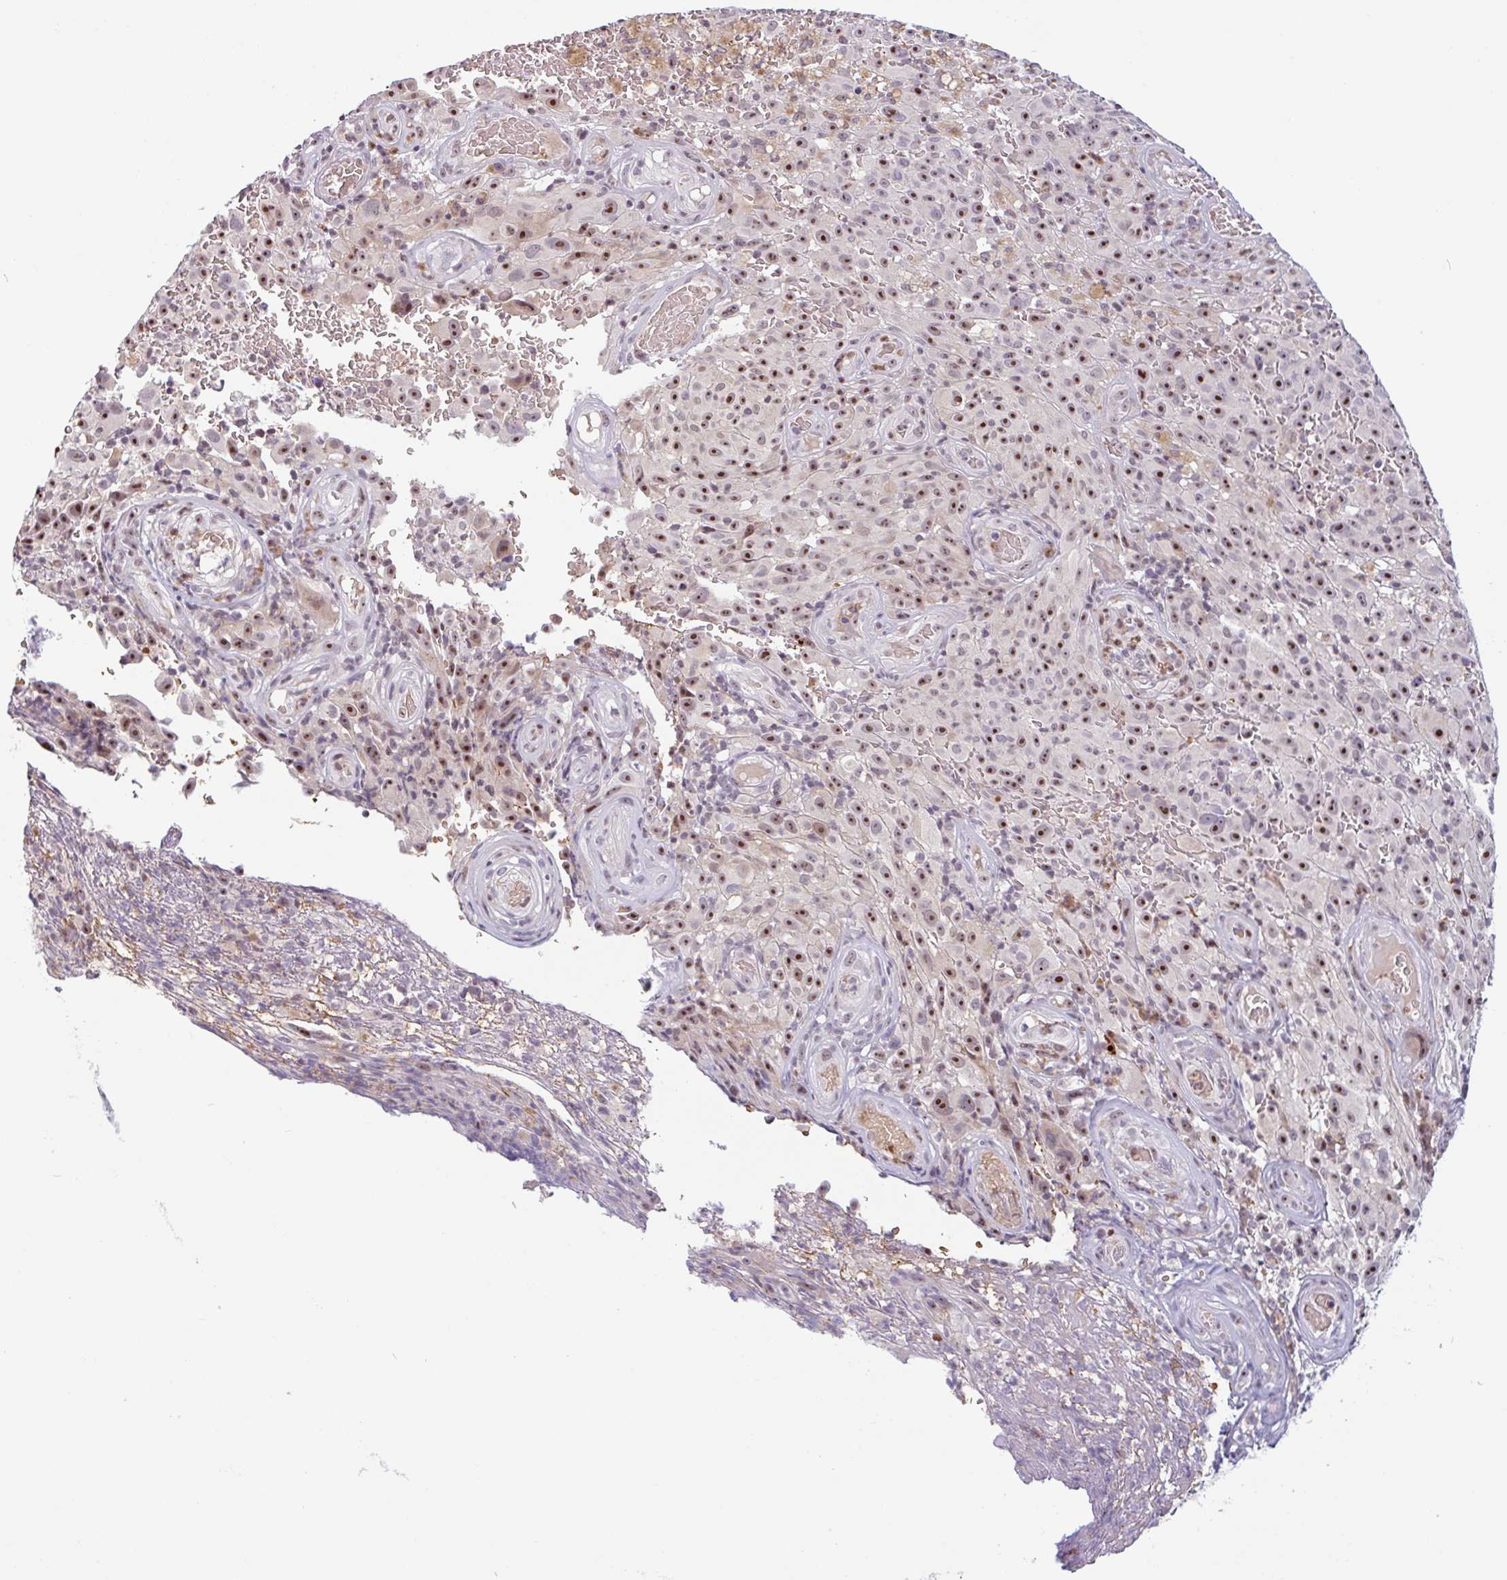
{"staining": {"intensity": "moderate", "quantity": ">75%", "location": "nuclear"}, "tissue": "melanoma", "cell_type": "Tumor cells", "image_type": "cancer", "snomed": [{"axis": "morphology", "description": "Malignant melanoma, NOS"}, {"axis": "topography", "description": "Skin"}], "caption": "The histopathology image displays a brown stain indicating the presence of a protein in the nuclear of tumor cells in melanoma.", "gene": "TMEM119", "patient": {"sex": "female", "age": 82}}